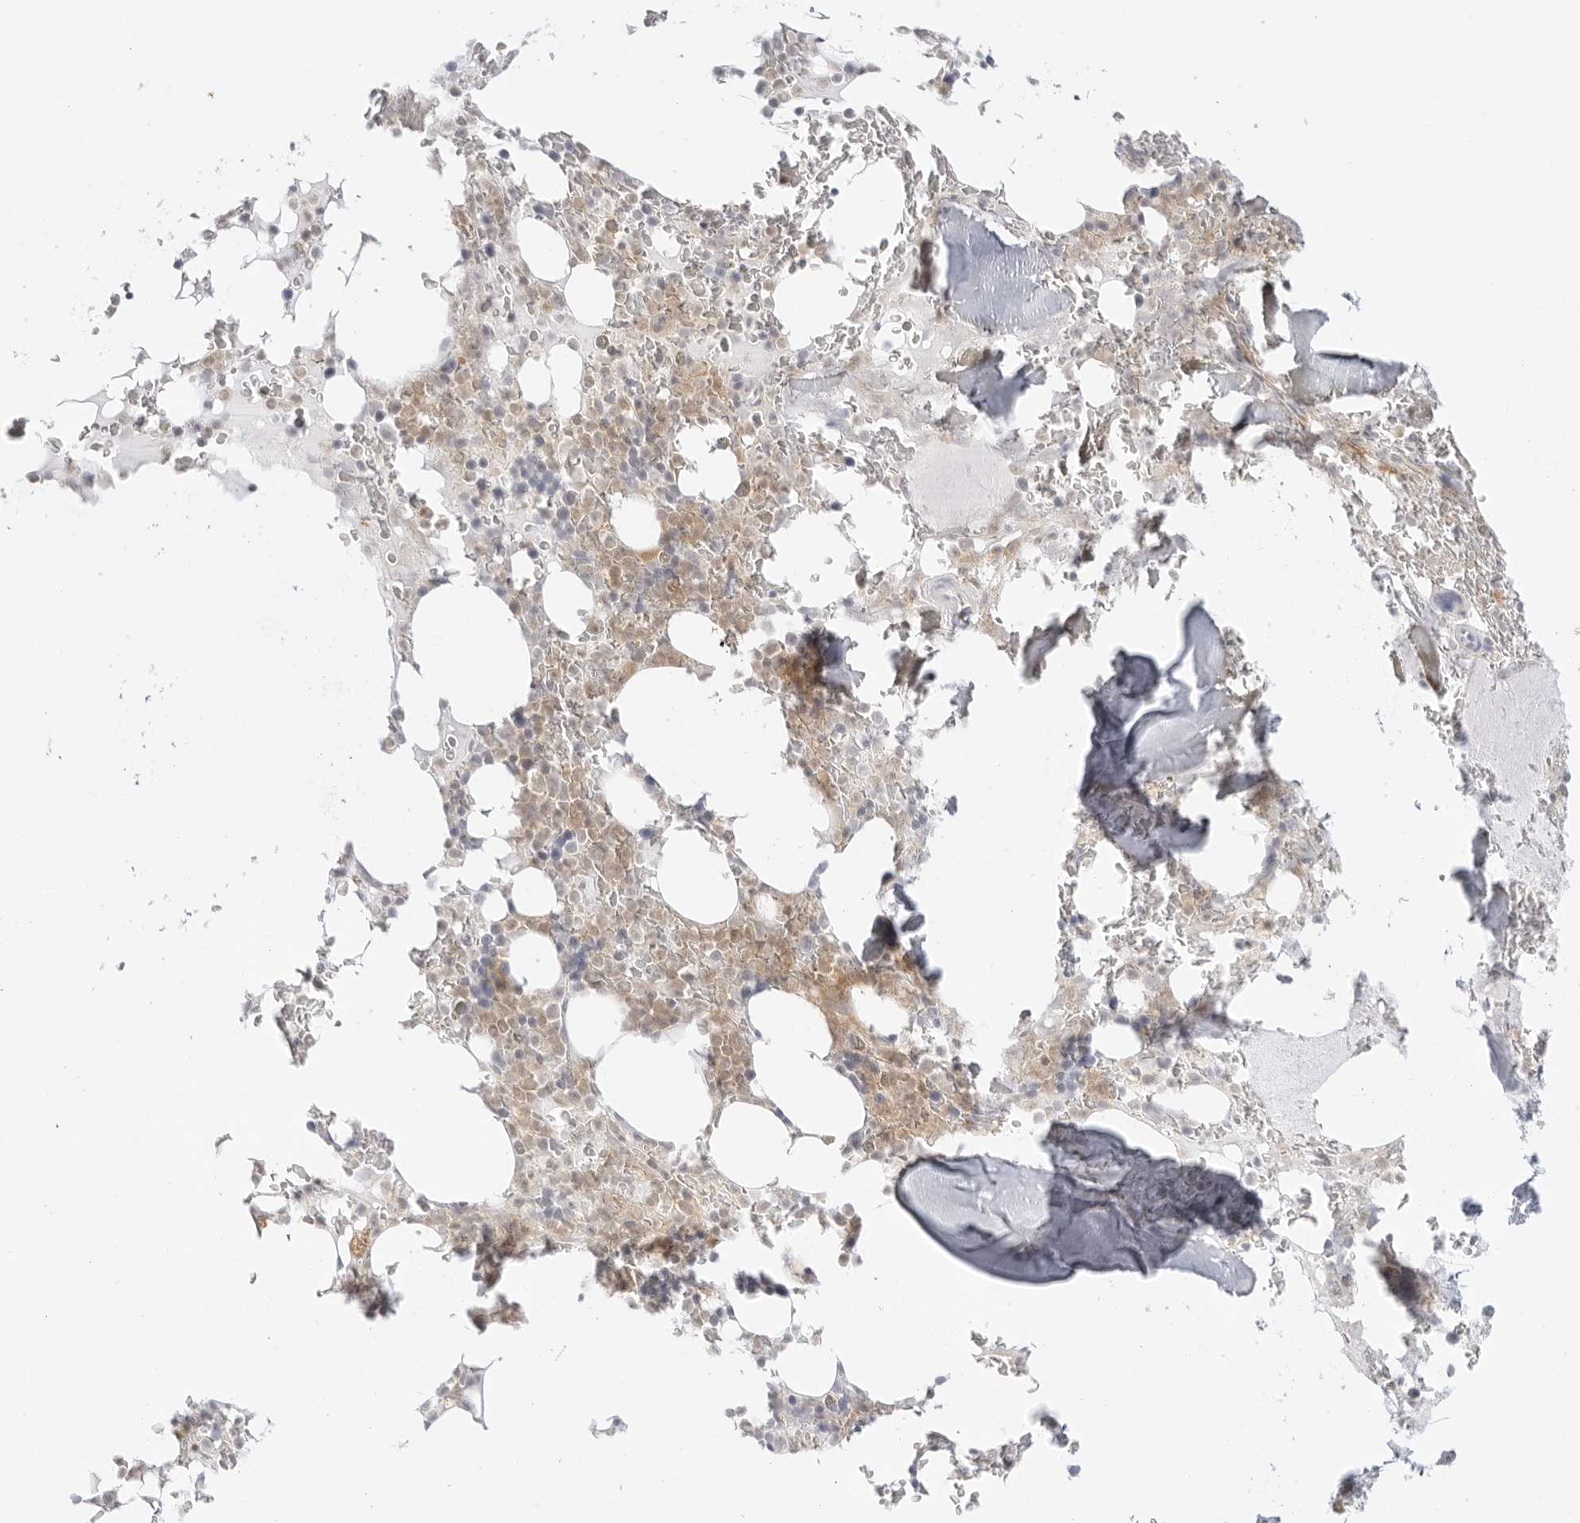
{"staining": {"intensity": "moderate", "quantity": "<25%", "location": "cytoplasmic/membranous"}, "tissue": "bone marrow", "cell_type": "Hematopoietic cells", "image_type": "normal", "snomed": [{"axis": "morphology", "description": "Normal tissue, NOS"}, {"axis": "topography", "description": "Bone marrow"}], "caption": "Protein expression analysis of unremarkable human bone marrow reveals moderate cytoplasmic/membranous staining in approximately <25% of hematopoietic cells. The staining was performed using DAB to visualize the protein expression in brown, while the nuclei were stained in blue with hematoxylin (Magnification: 20x).", "gene": "TNFRSF14", "patient": {"sex": "male", "age": 58}}